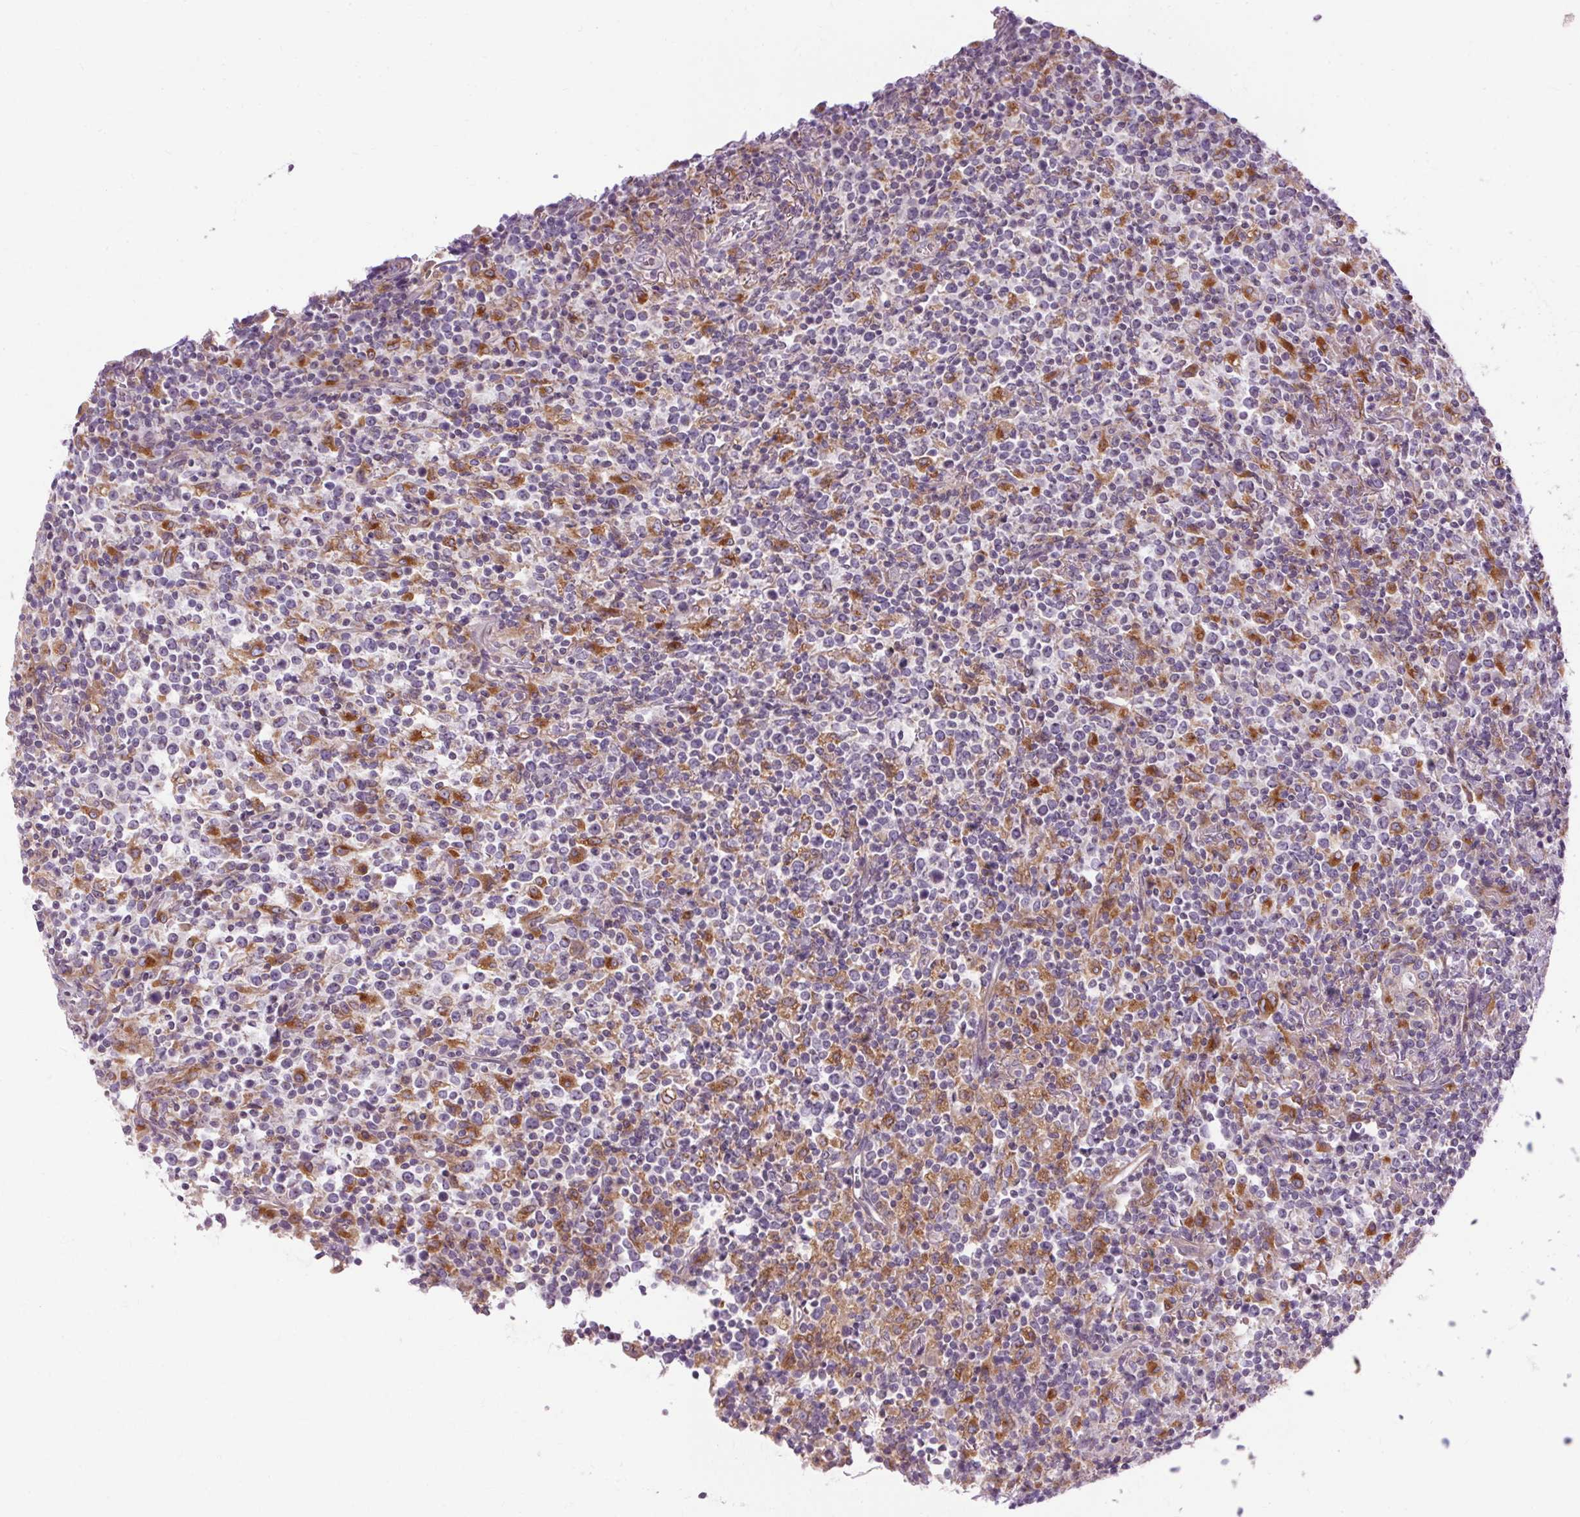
{"staining": {"intensity": "strong", "quantity": "<25%", "location": "cytoplasmic/membranous"}, "tissue": "lymphoma", "cell_type": "Tumor cells", "image_type": "cancer", "snomed": [{"axis": "morphology", "description": "Malignant lymphoma, non-Hodgkin's type, High grade"}, {"axis": "topography", "description": "Lung"}], "caption": "Lymphoma was stained to show a protein in brown. There is medium levels of strong cytoplasmic/membranous expression in approximately <25% of tumor cells.", "gene": "TM6SF1", "patient": {"sex": "male", "age": 79}}